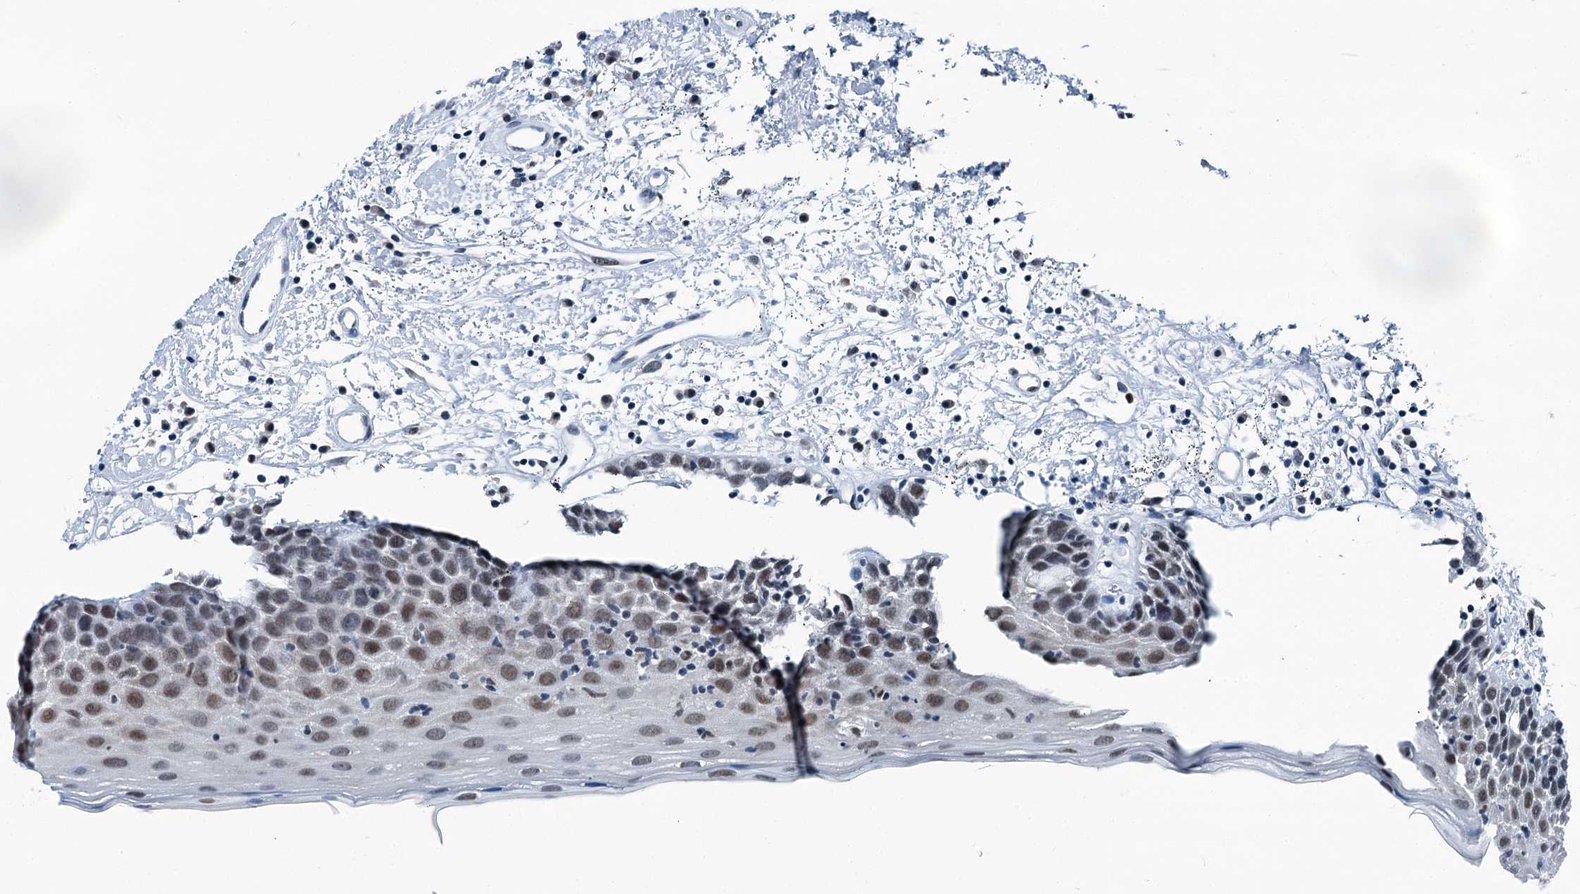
{"staining": {"intensity": "moderate", "quantity": "<25%", "location": "nuclear"}, "tissue": "oral mucosa", "cell_type": "Squamous epithelial cells", "image_type": "normal", "snomed": [{"axis": "morphology", "description": "Normal tissue, NOS"}, {"axis": "topography", "description": "Oral tissue"}], "caption": "A histopathology image of oral mucosa stained for a protein exhibits moderate nuclear brown staining in squamous epithelial cells.", "gene": "TRPT1", "patient": {"sex": "male", "age": 74}}